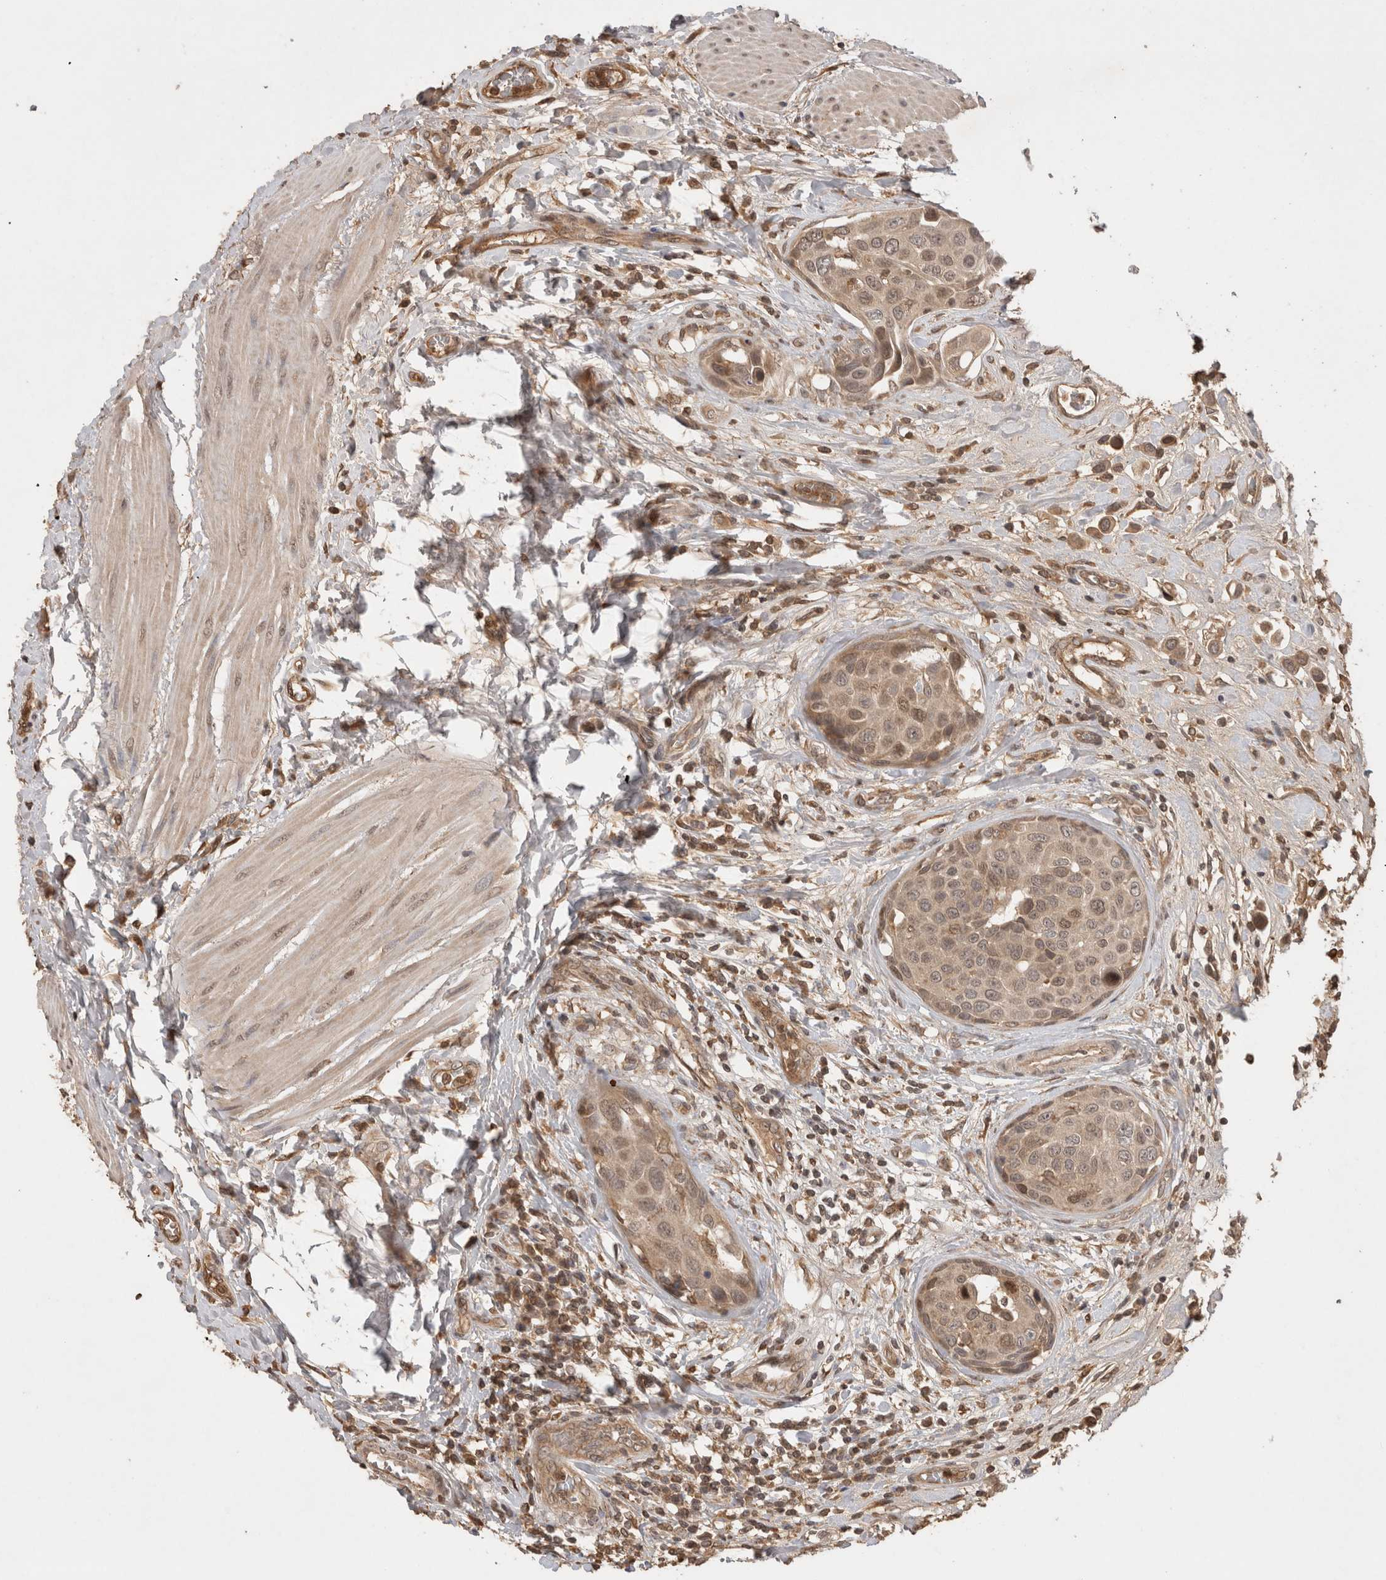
{"staining": {"intensity": "moderate", "quantity": ">75%", "location": "cytoplasmic/membranous"}, "tissue": "urothelial cancer", "cell_type": "Tumor cells", "image_type": "cancer", "snomed": [{"axis": "morphology", "description": "Urothelial carcinoma, High grade"}, {"axis": "topography", "description": "Urinary bladder"}], "caption": "DAB immunohistochemical staining of urothelial cancer shows moderate cytoplasmic/membranous protein expression in about >75% of tumor cells.", "gene": "PRMT3", "patient": {"sex": "male", "age": 50}}